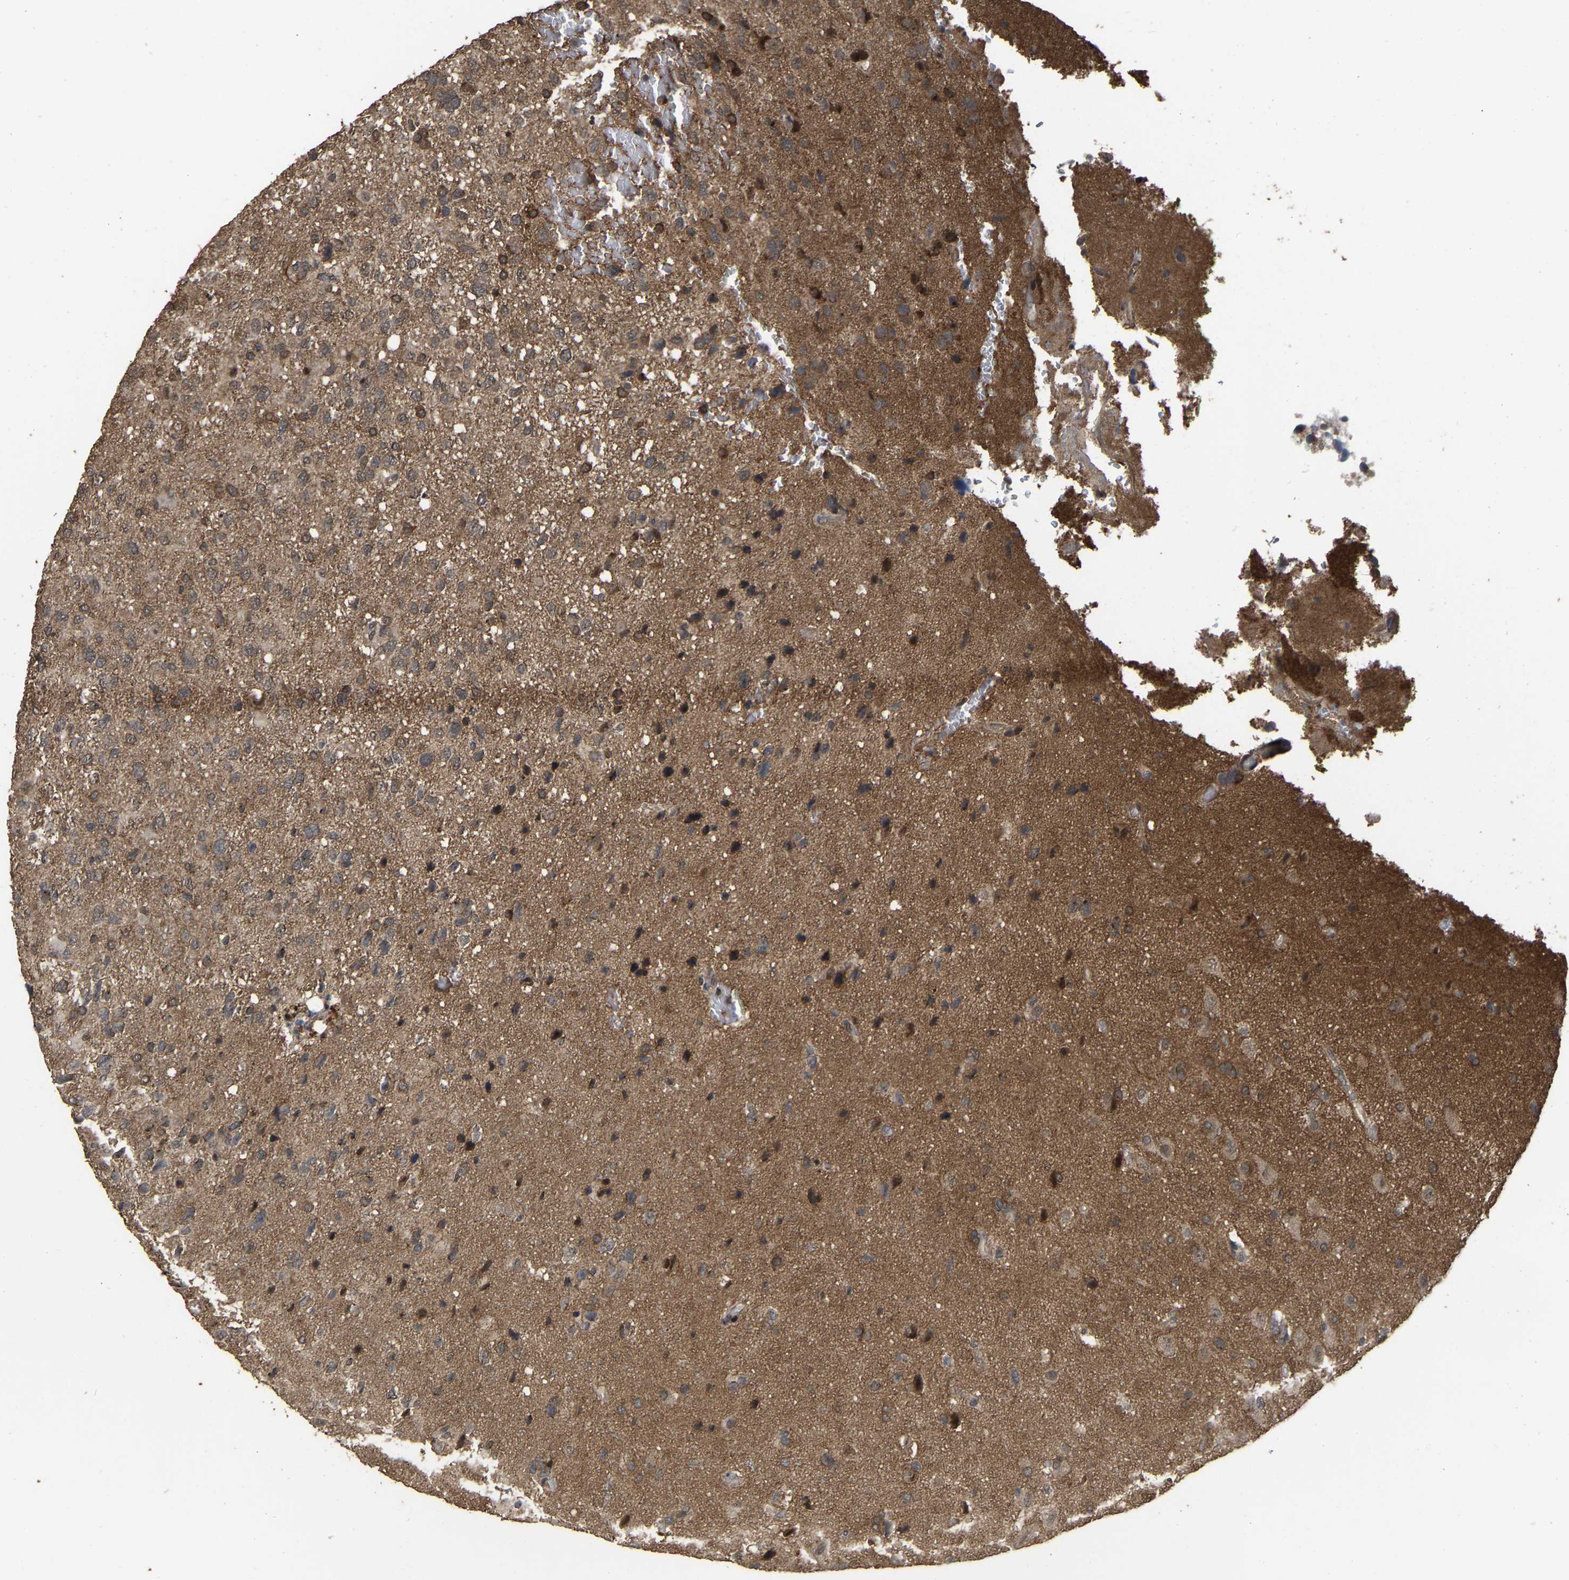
{"staining": {"intensity": "moderate", "quantity": ">75%", "location": "cytoplasmic/membranous"}, "tissue": "glioma", "cell_type": "Tumor cells", "image_type": "cancer", "snomed": [{"axis": "morphology", "description": "Glioma, malignant, High grade"}, {"axis": "topography", "description": "Brain"}], "caption": "Protein staining demonstrates moderate cytoplasmic/membranous expression in about >75% of tumor cells in glioma.", "gene": "ARHGAP23", "patient": {"sex": "female", "age": 58}}